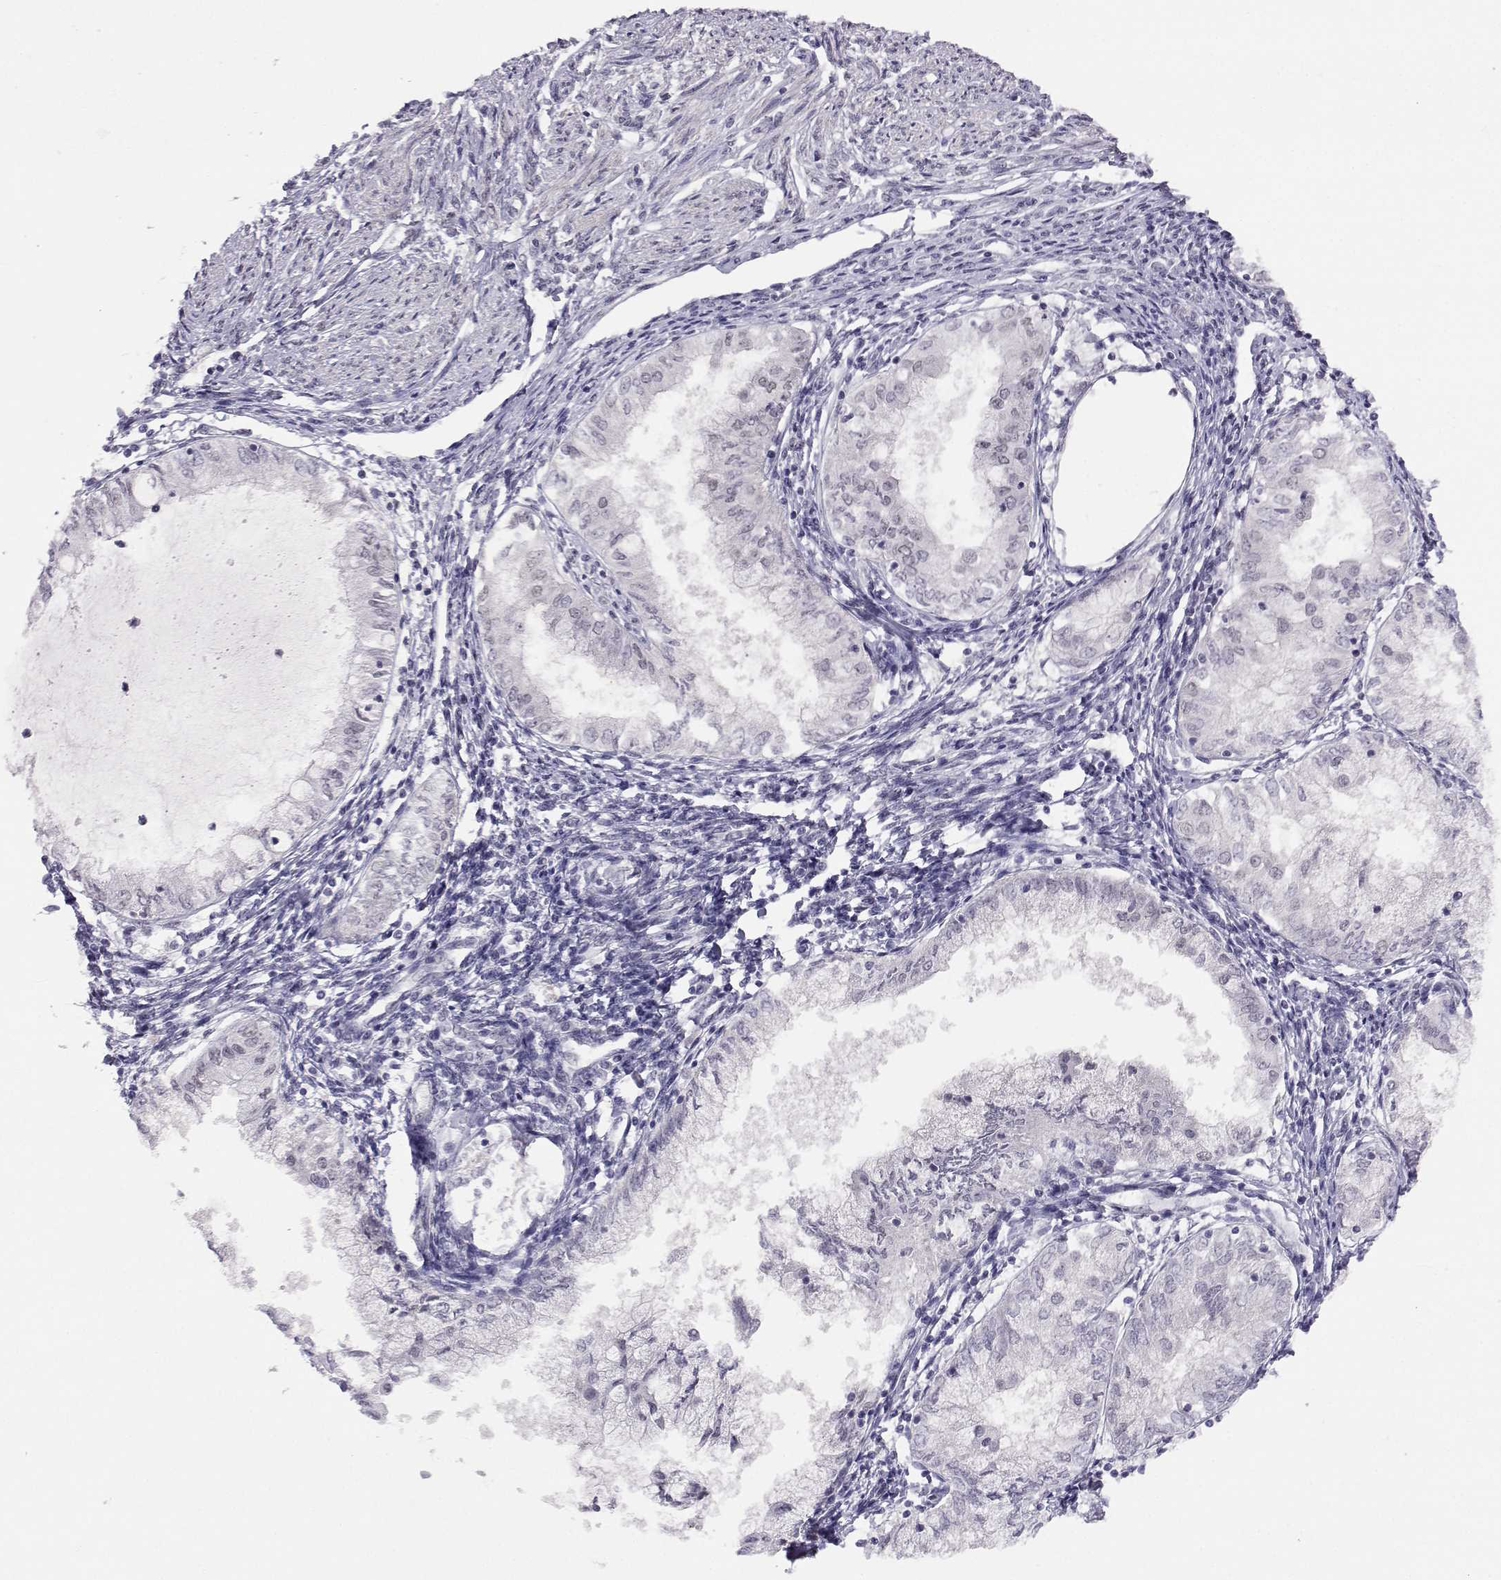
{"staining": {"intensity": "negative", "quantity": "none", "location": "none"}, "tissue": "endometrial cancer", "cell_type": "Tumor cells", "image_type": "cancer", "snomed": [{"axis": "morphology", "description": "Adenocarcinoma, NOS"}, {"axis": "topography", "description": "Endometrium"}], "caption": "Immunohistochemistry histopathology image of endometrial cancer stained for a protein (brown), which demonstrates no positivity in tumor cells.", "gene": "MED26", "patient": {"sex": "female", "age": 68}}